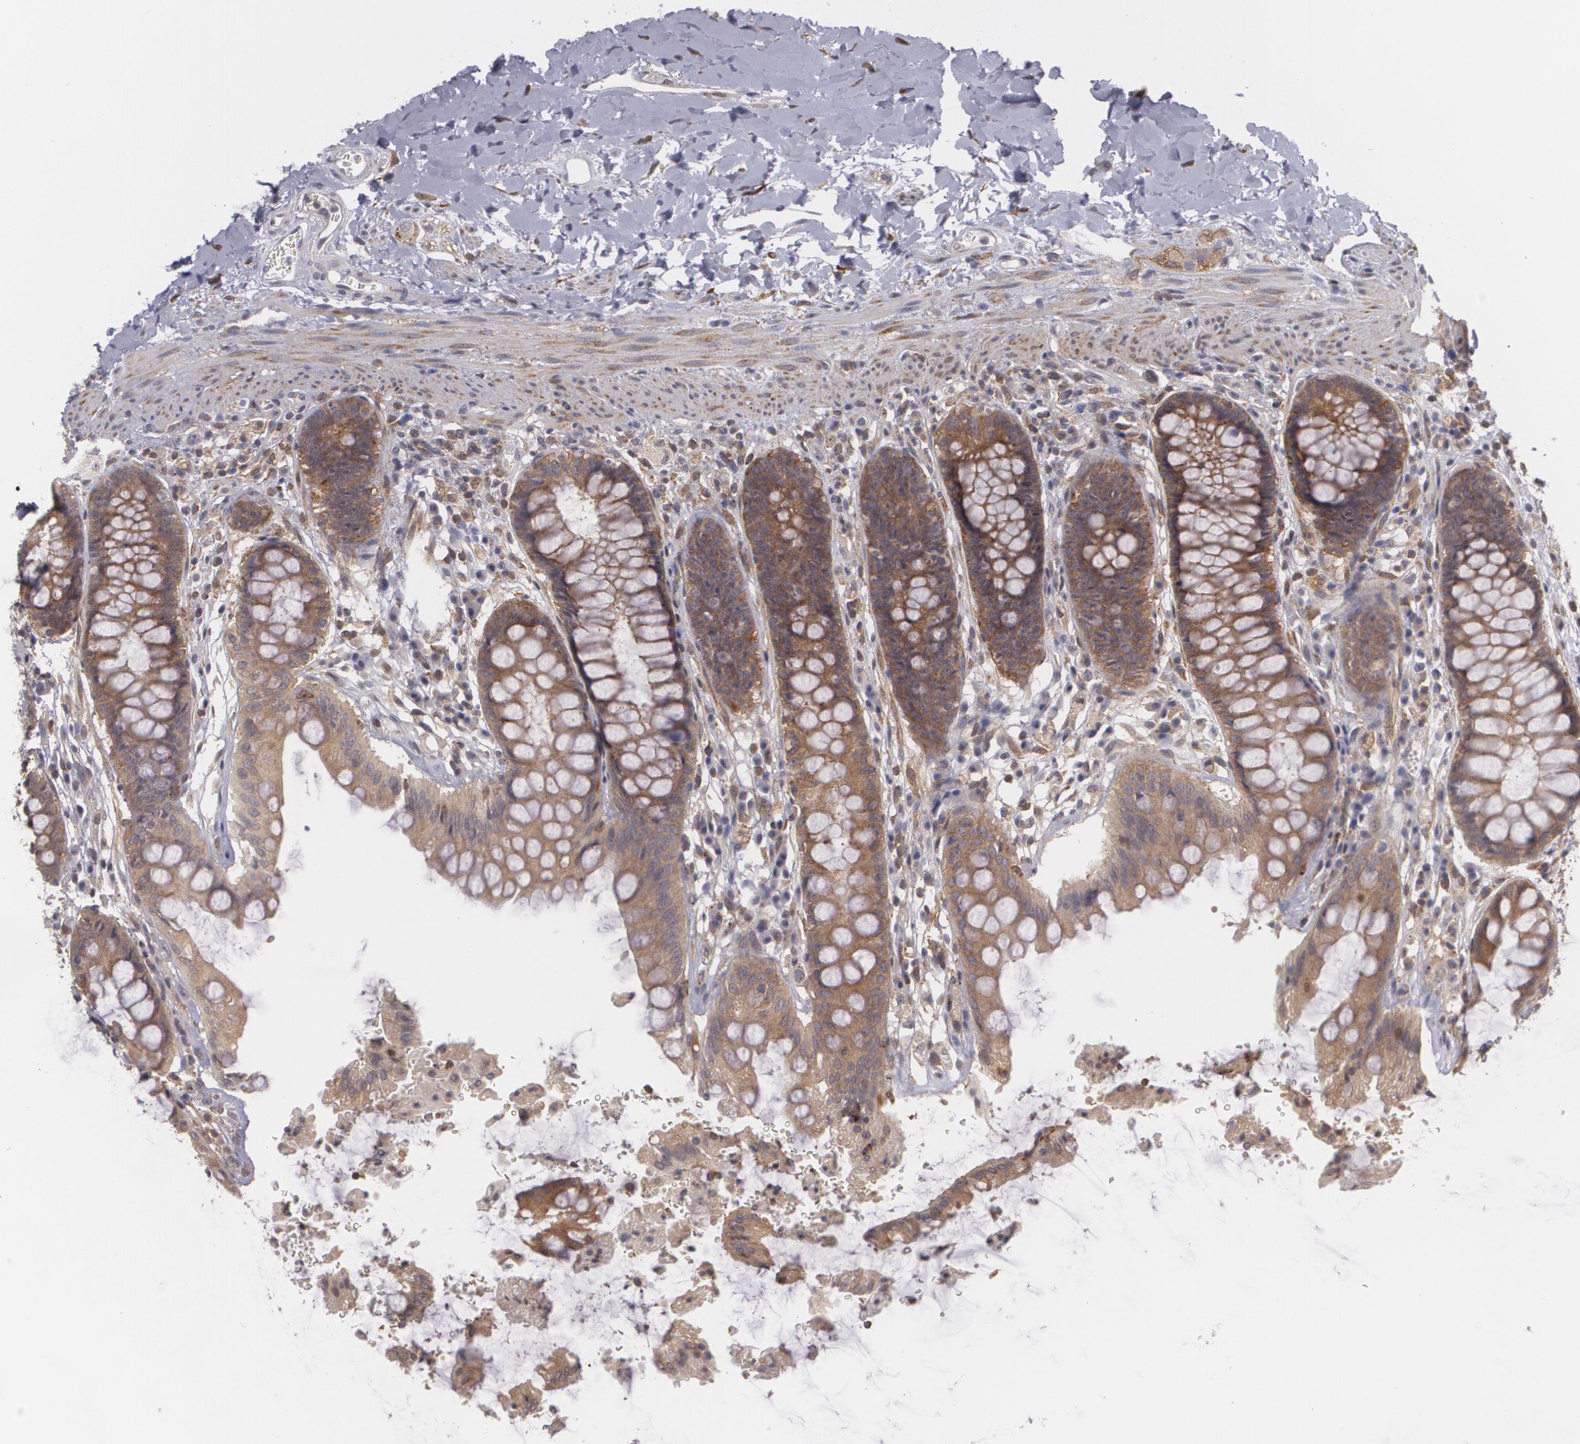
{"staining": {"intensity": "moderate", "quantity": ">75%", "location": "cytoplasmic/membranous"}, "tissue": "rectum", "cell_type": "Glandular cells", "image_type": "normal", "snomed": [{"axis": "morphology", "description": "Normal tissue, NOS"}, {"axis": "topography", "description": "Rectum"}], "caption": "A histopathology image showing moderate cytoplasmic/membranous expression in about >75% of glandular cells in unremarkable rectum, as visualized by brown immunohistochemical staining.", "gene": "BIN1", "patient": {"sex": "female", "age": 46}}